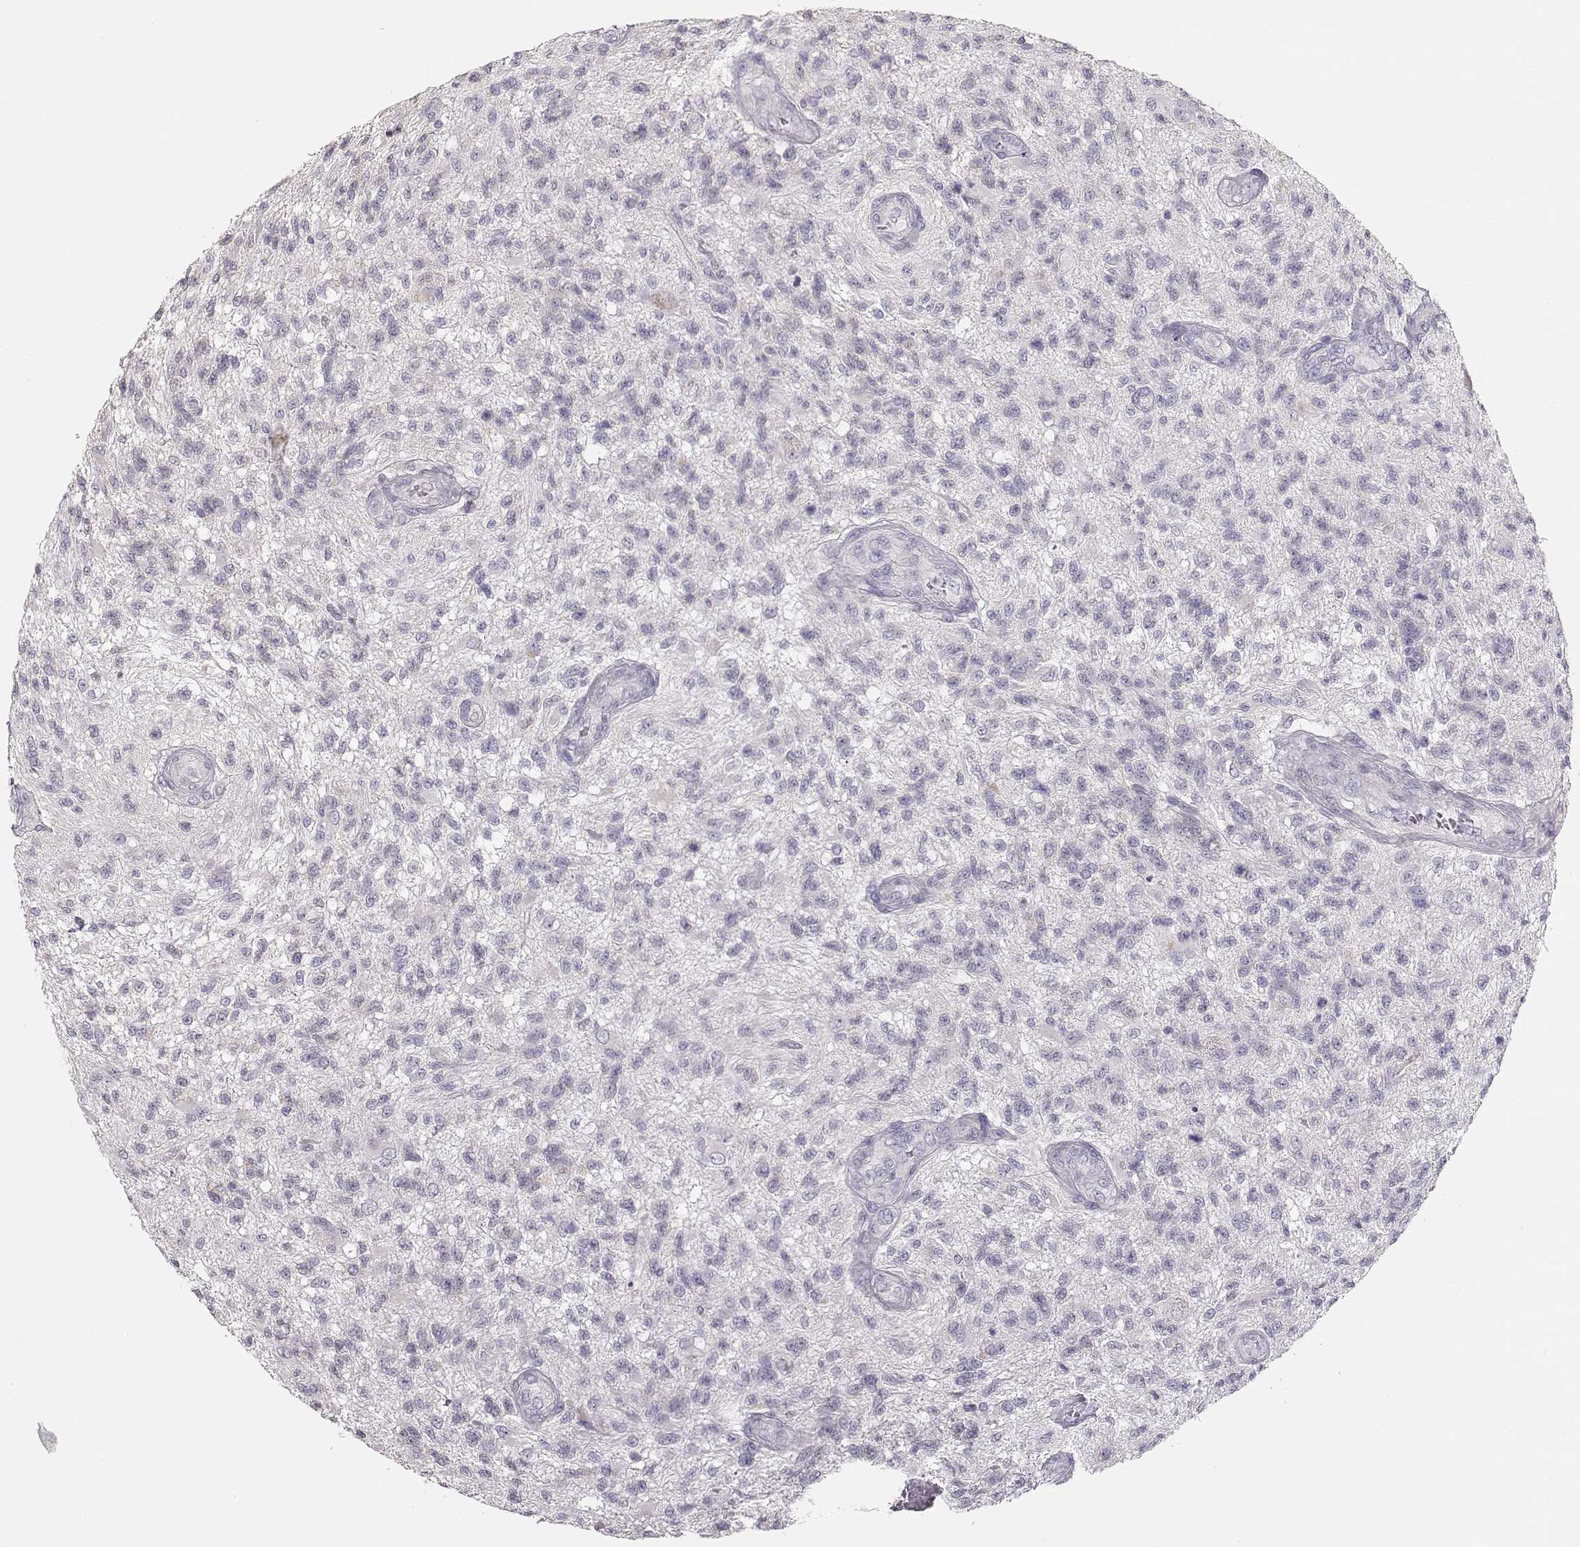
{"staining": {"intensity": "negative", "quantity": "none", "location": "none"}, "tissue": "glioma", "cell_type": "Tumor cells", "image_type": "cancer", "snomed": [{"axis": "morphology", "description": "Glioma, malignant, High grade"}, {"axis": "topography", "description": "Brain"}], "caption": "Human glioma stained for a protein using IHC demonstrates no positivity in tumor cells.", "gene": "GLIPR1L2", "patient": {"sex": "male", "age": 56}}